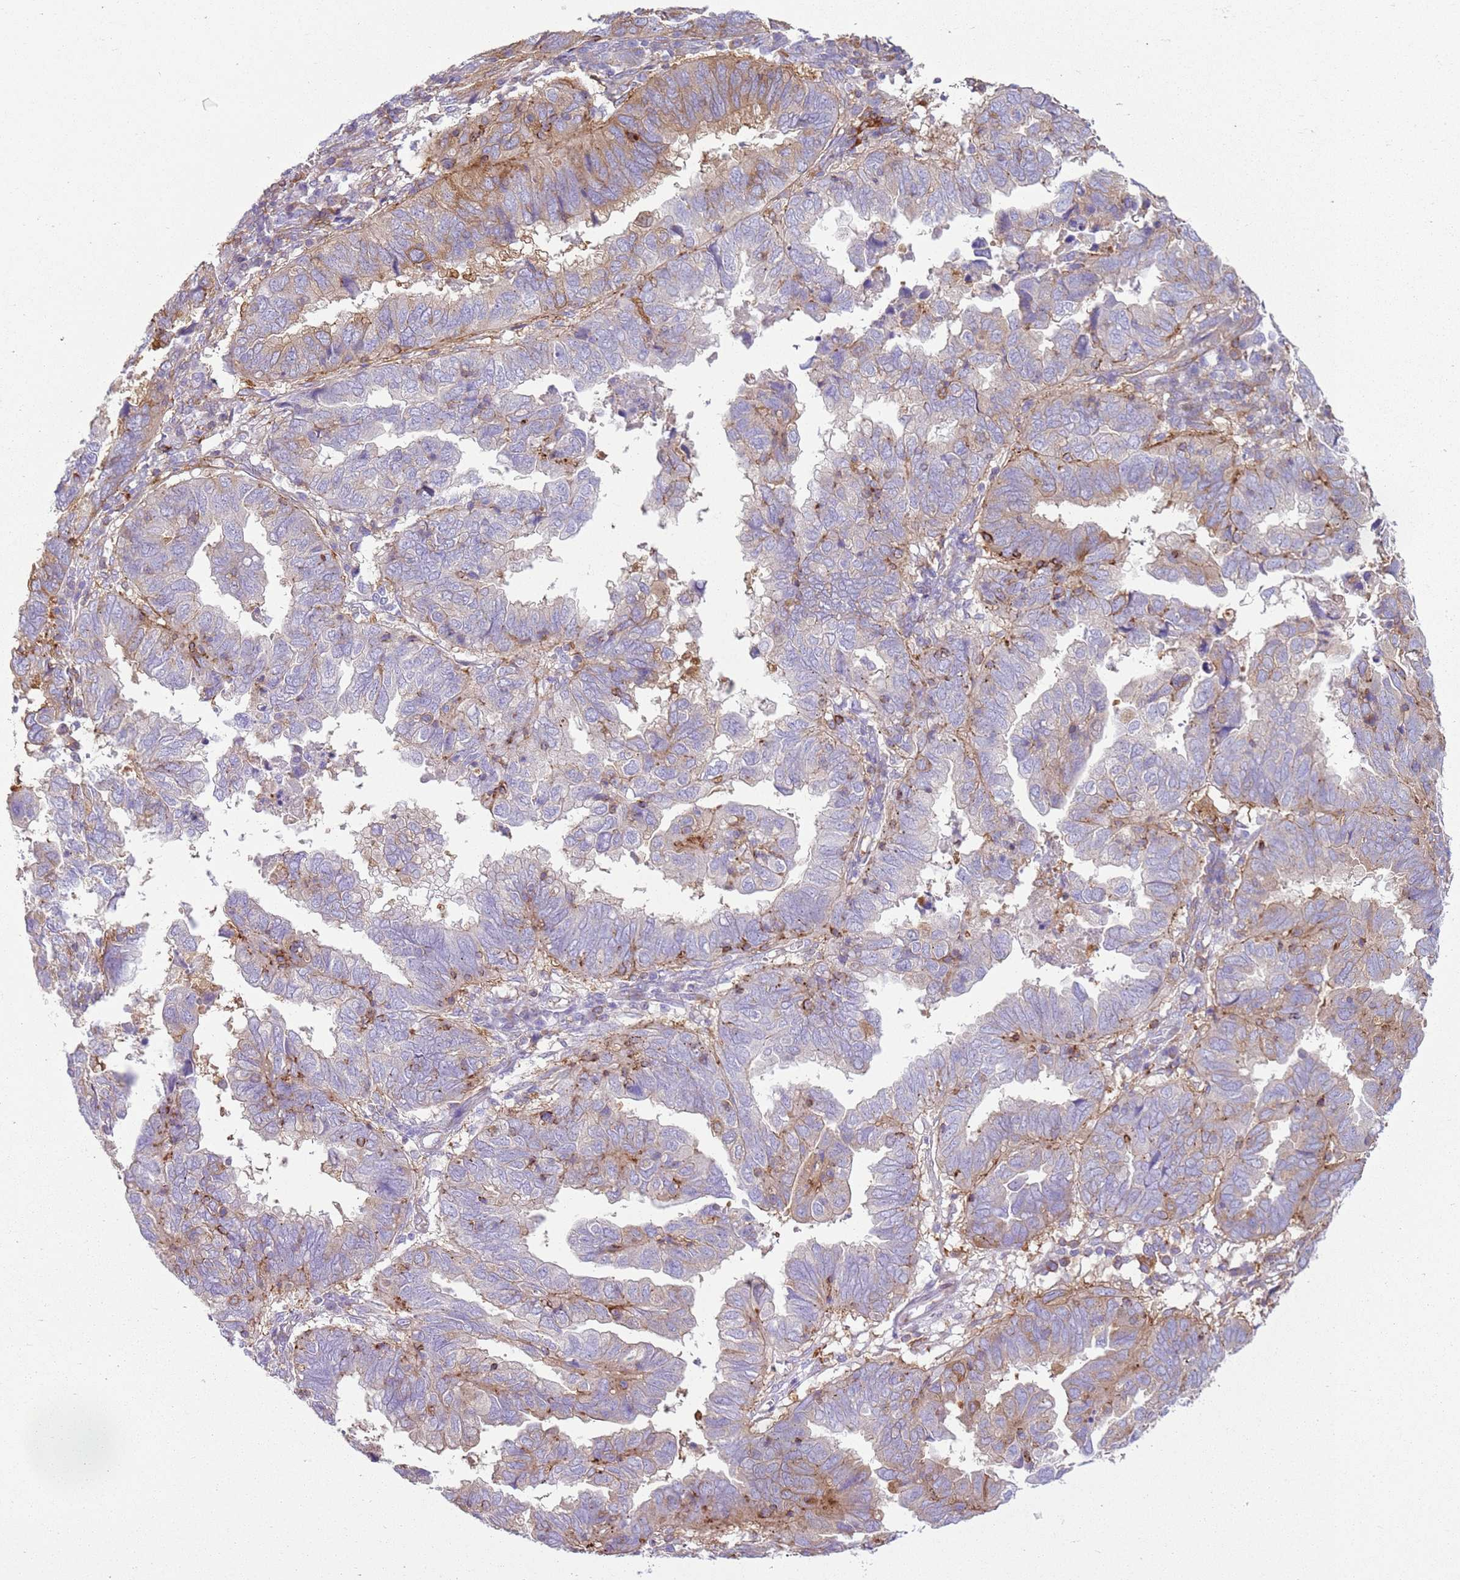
{"staining": {"intensity": "strong", "quantity": "25%-75%", "location": "cytoplasmic/membranous"}, "tissue": "endometrial cancer", "cell_type": "Tumor cells", "image_type": "cancer", "snomed": [{"axis": "morphology", "description": "Adenocarcinoma, NOS"}, {"axis": "topography", "description": "Uterus"}], "caption": "Tumor cells display strong cytoplasmic/membranous positivity in about 25%-75% of cells in endometrial cancer.", "gene": "SNX21", "patient": {"sex": "female", "age": 77}}